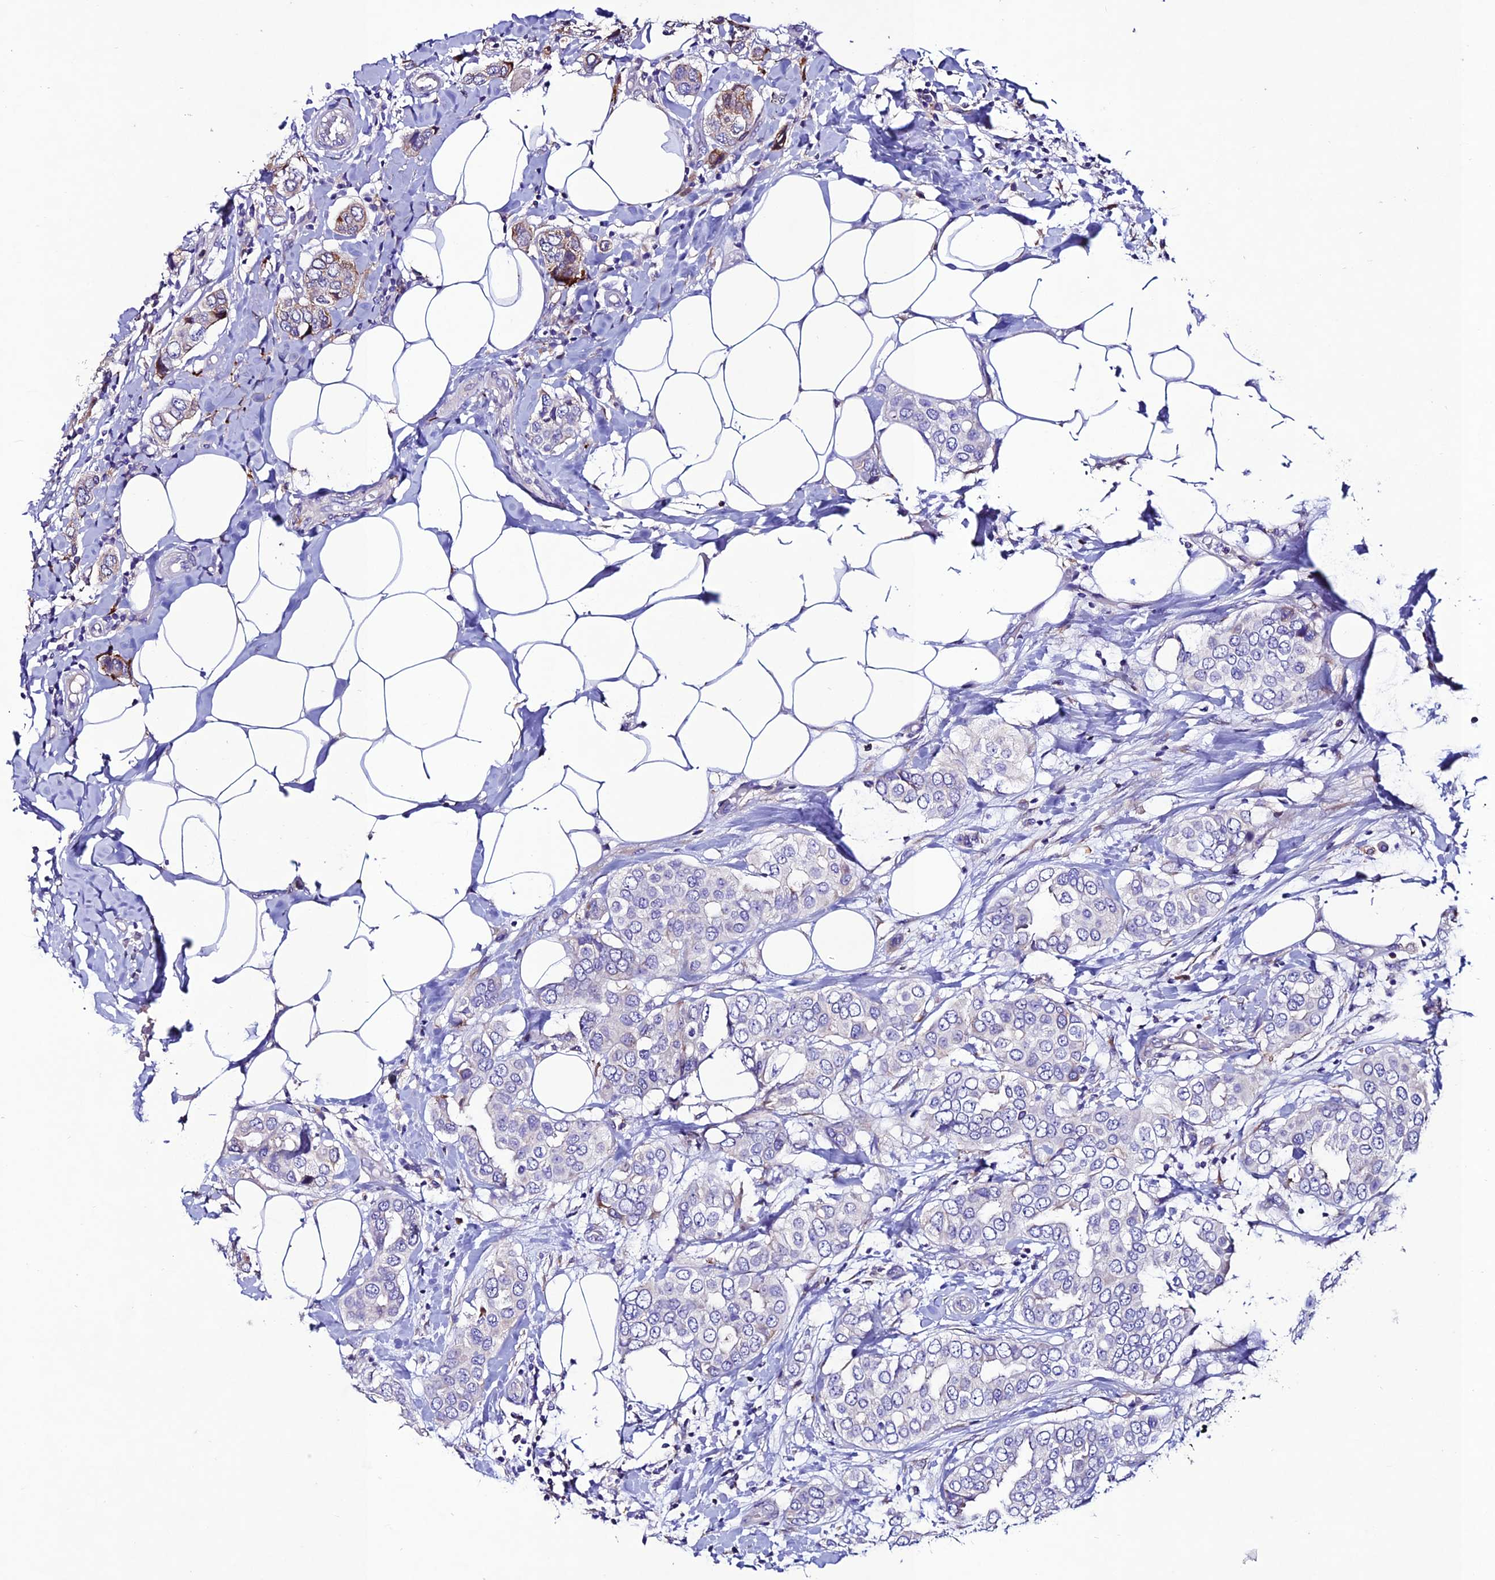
{"staining": {"intensity": "negative", "quantity": "none", "location": "none"}, "tissue": "breast cancer", "cell_type": "Tumor cells", "image_type": "cancer", "snomed": [{"axis": "morphology", "description": "Lobular carcinoma"}, {"axis": "topography", "description": "Breast"}], "caption": "A histopathology image of human breast cancer (lobular carcinoma) is negative for staining in tumor cells. (DAB (3,3'-diaminobenzidine) immunohistochemistry with hematoxylin counter stain).", "gene": "OR51Q1", "patient": {"sex": "female", "age": 51}}